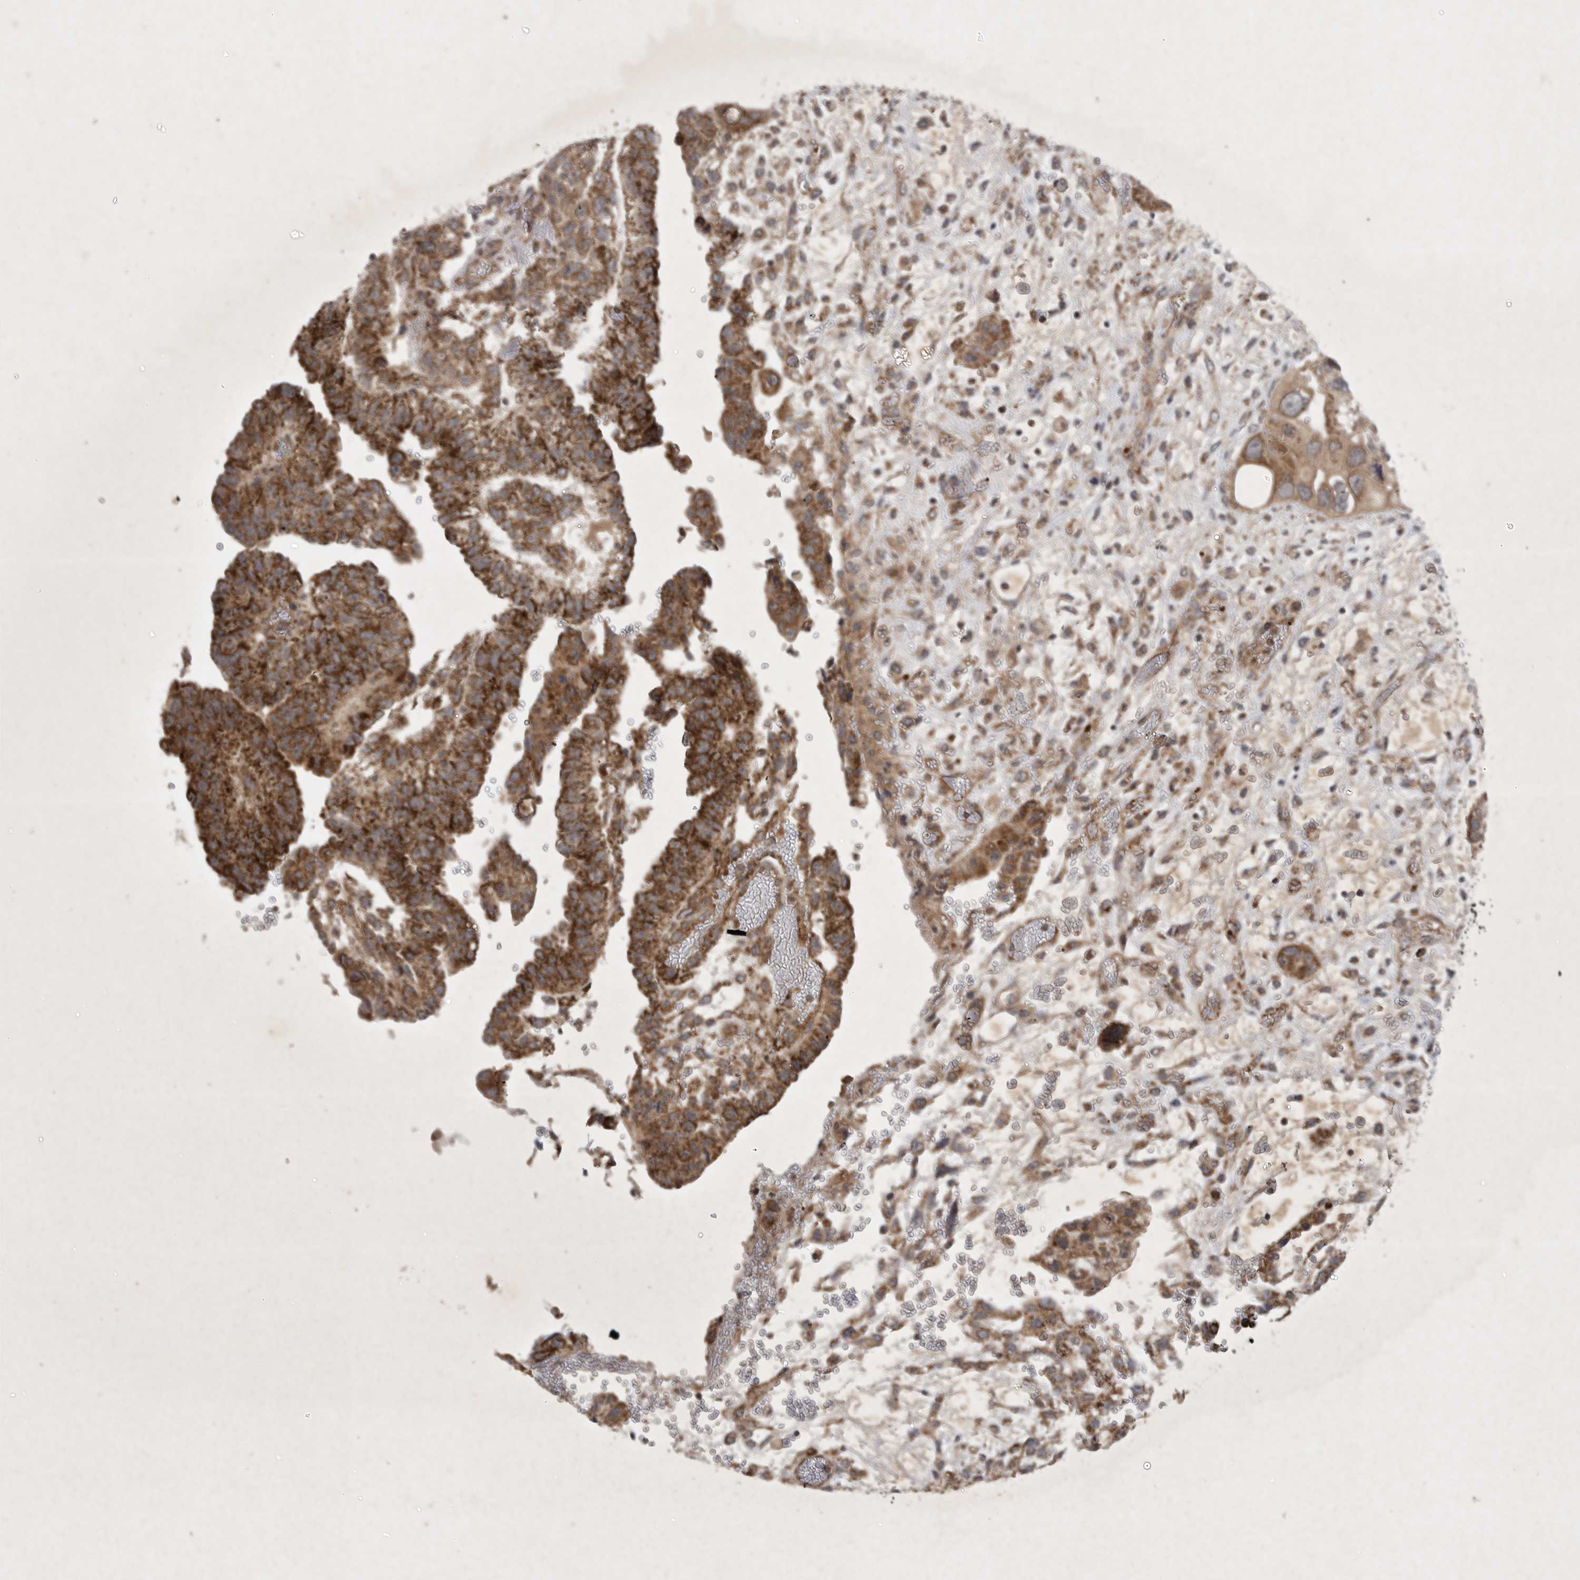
{"staining": {"intensity": "strong", "quantity": ">75%", "location": "cytoplasmic/membranous"}, "tissue": "testis cancer", "cell_type": "Tumor cells", "image_type": "cancer", "snomed": [{"axis": "morphology", "description": "Carcinoma, Embryonal, NOS"}, {"axis": "topography", "description": "Testis"}], "caption": "A micrograph showing strong cytoplasmic/membranous expression in about >75% of tumor cells in testis cancer, as visualized by brown immunohistochemical staining.", "gene": "DDR1", "patient": {"sex": "male", "age": 36}}